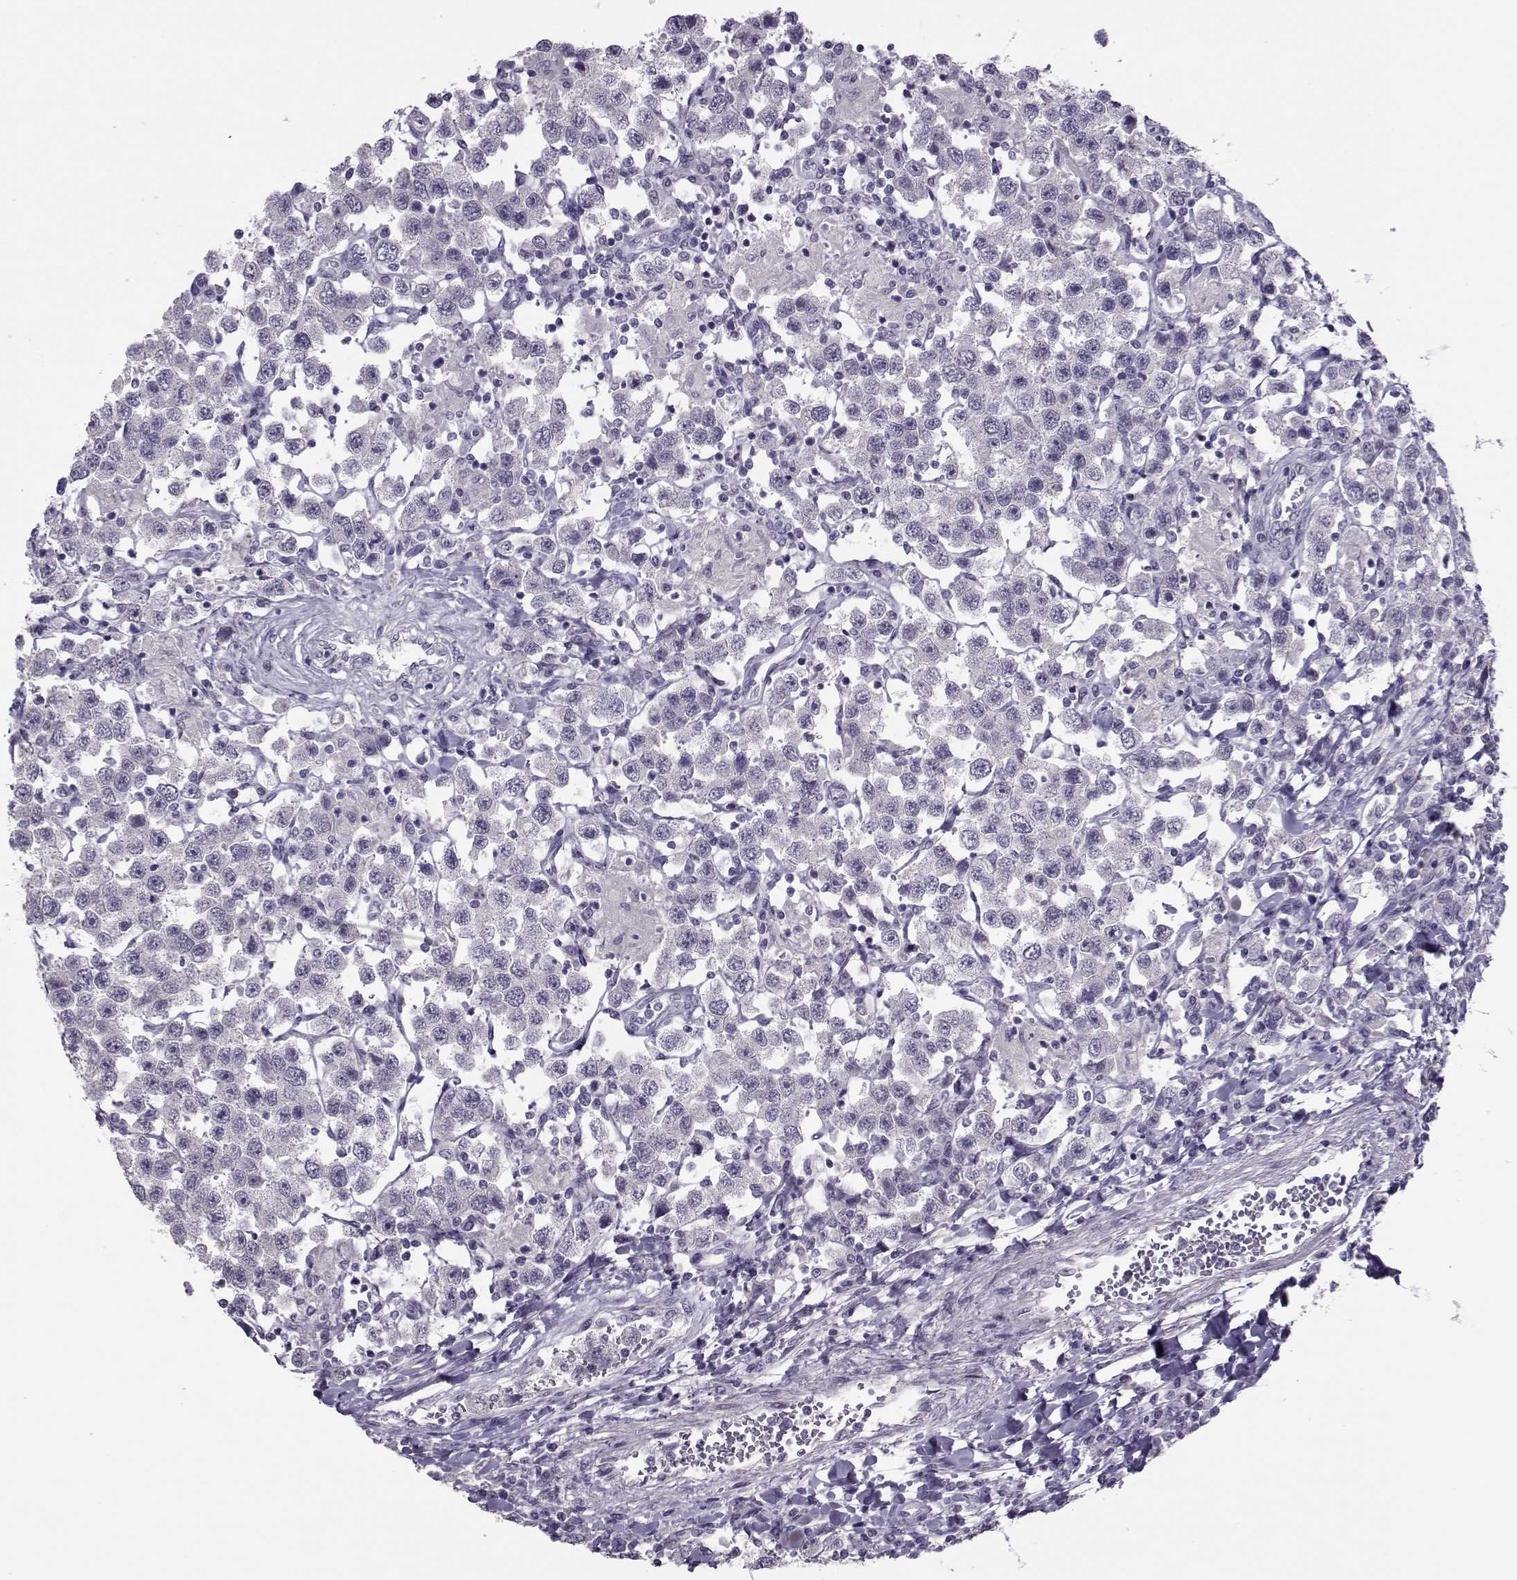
{"staining": {"intensity": "negative", "quantity": "none", "location": "none"}, "tissue": "testis cancer", "cell_type": "Tumor cells", "image_type": "cancer", "snomed": [{"axis": "morphology", "description": "Seminoma, NOS"}, {"axis": "topography", "description": "Testis"}], "caption": "DAB (3,3'-diaminobenzidine) immunohistochemical staining of testis seminoma exhibits no significant positivity in tumor cells.", "gene": "ASRGL1", "patient": {"sex": "male", "age": 45}}